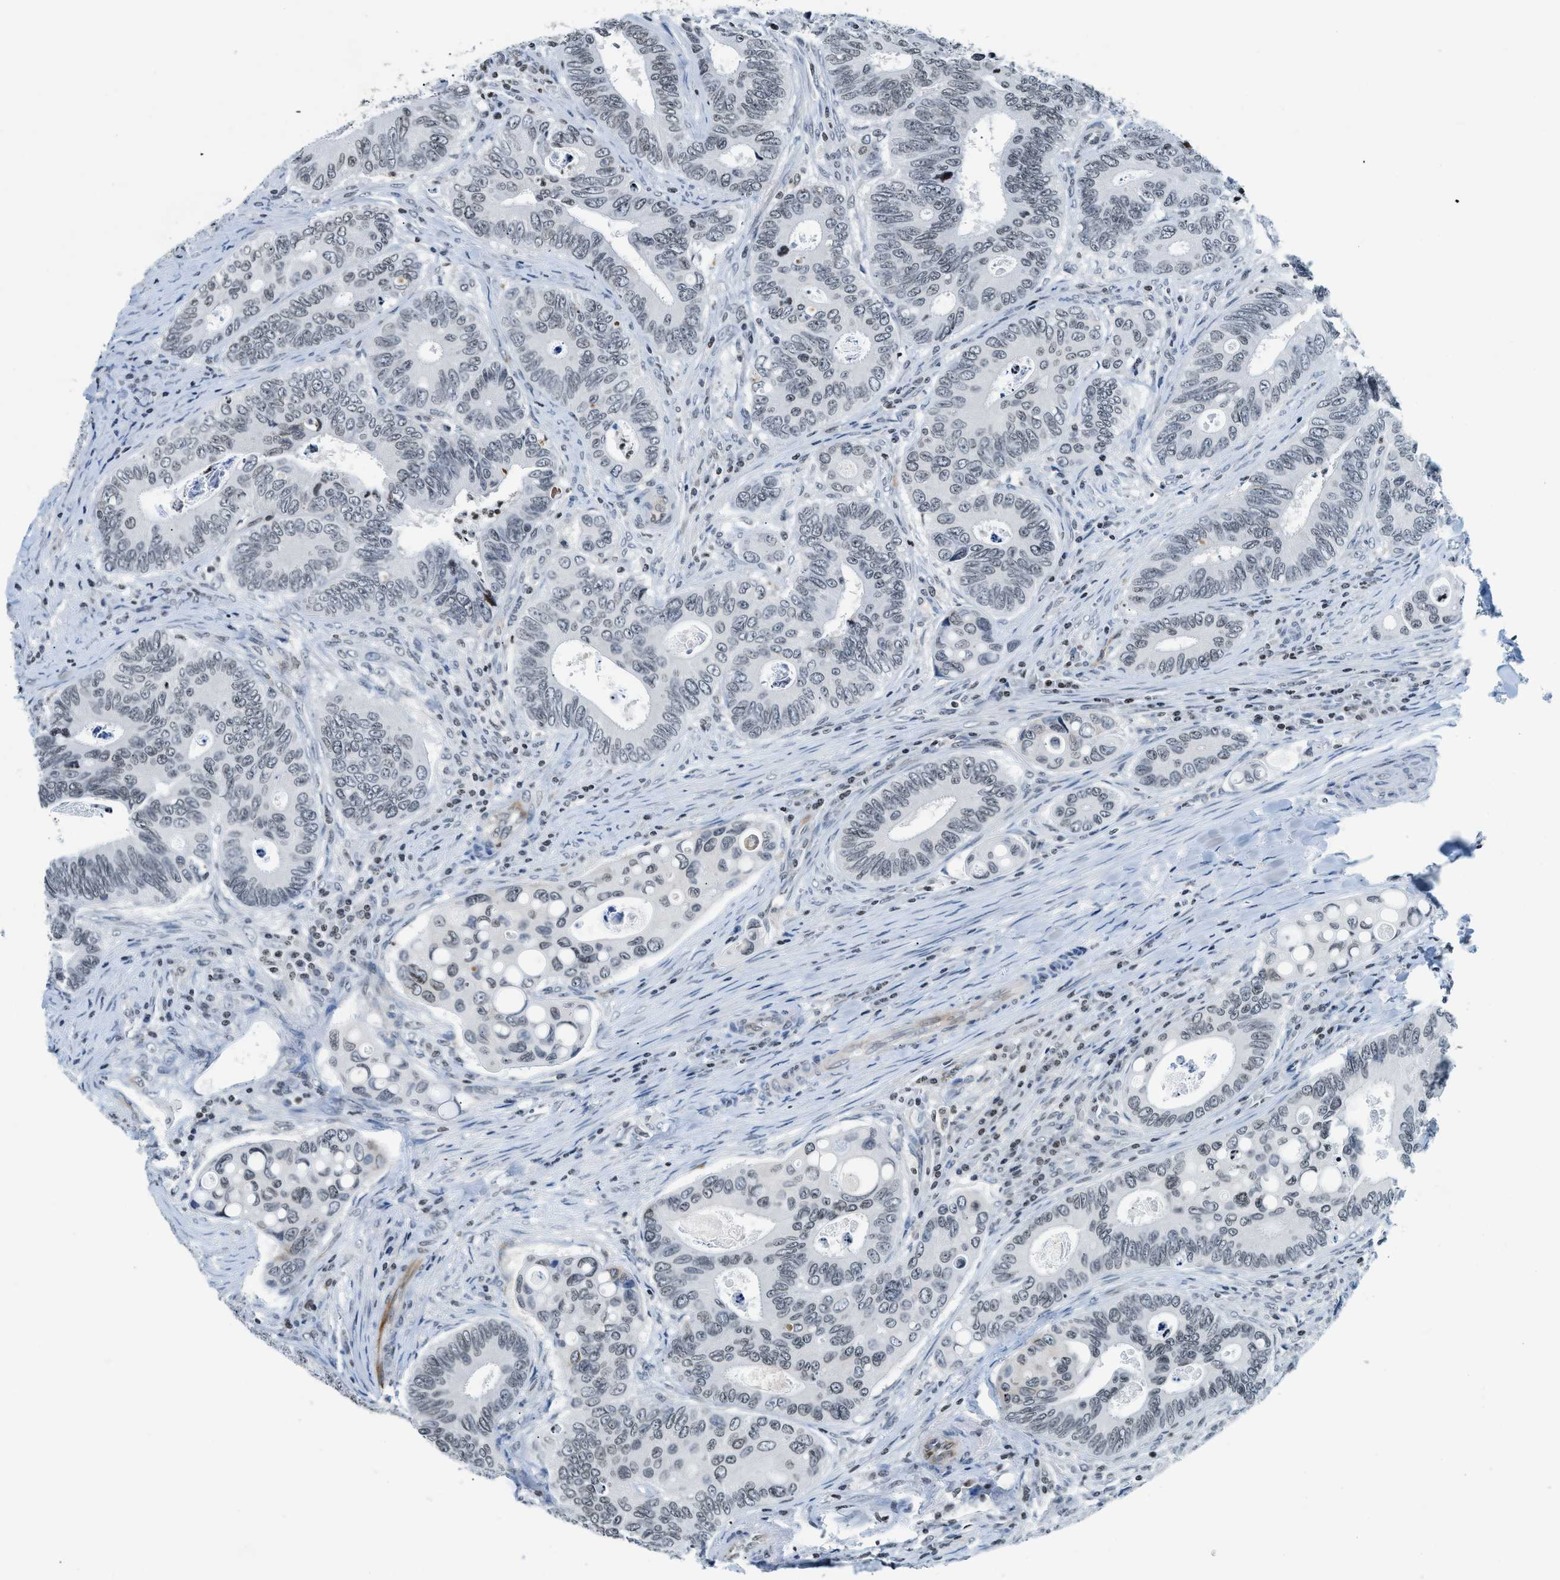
{"staining": {"intensity": "negative", "quantity": "none", "location": "none"}, "tissue": "colorectal cancer", "cell_type": "Tumor cells", "image_type": "cancer", "snomed": [{"axis": "morphology", "description": "Inflammation, NOS"}, {"axis": "morphology", "description": "Adenocarcinoma, NOS"}, {"axis": "topography", "description": "Colon"}], "caption": "Tumor cells are negative for protein expression in human colorectal cancer.", "gene": "UVRAG", "patient": {"sex": "male", "age": 72}}